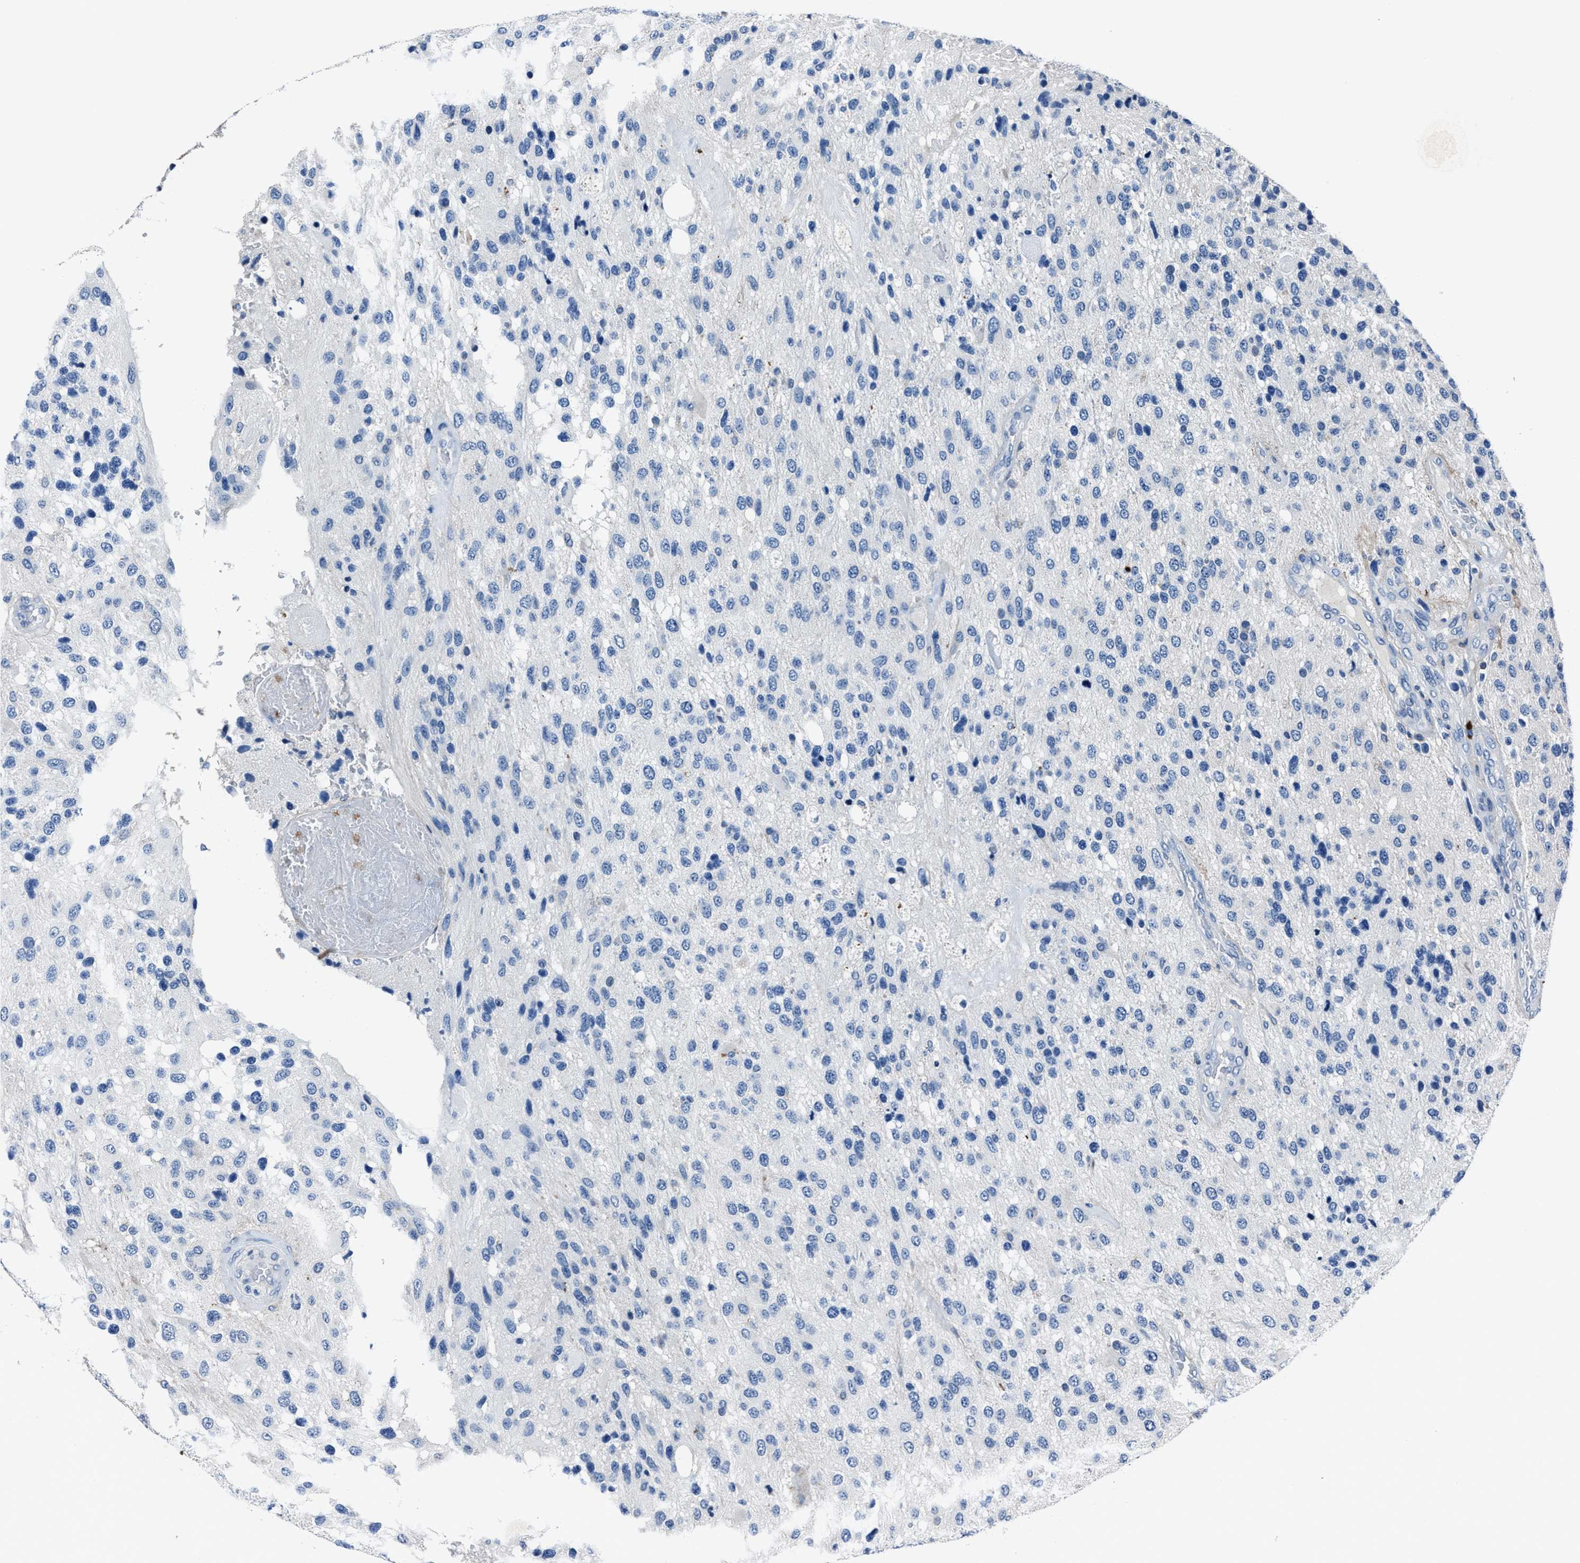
{"staining": {"intensity": "negative", "quantity": "none", "location": "none"}, "tissue": "glioma", "cell_type": "Tumor cells", "image_type": "cancer", "snomed": [{"axis": "morphology", "description": "Glioma, malignant, High grade"}, {"axis": "topography", "description": "Brain"}], "caption": "A histopathology image of human glioma is negative for staining in tumor cells. (IHC, brightfield microscopy, high magnification).", "gene": "FGL2", "patient": {"sex": "female", "age": 58}}